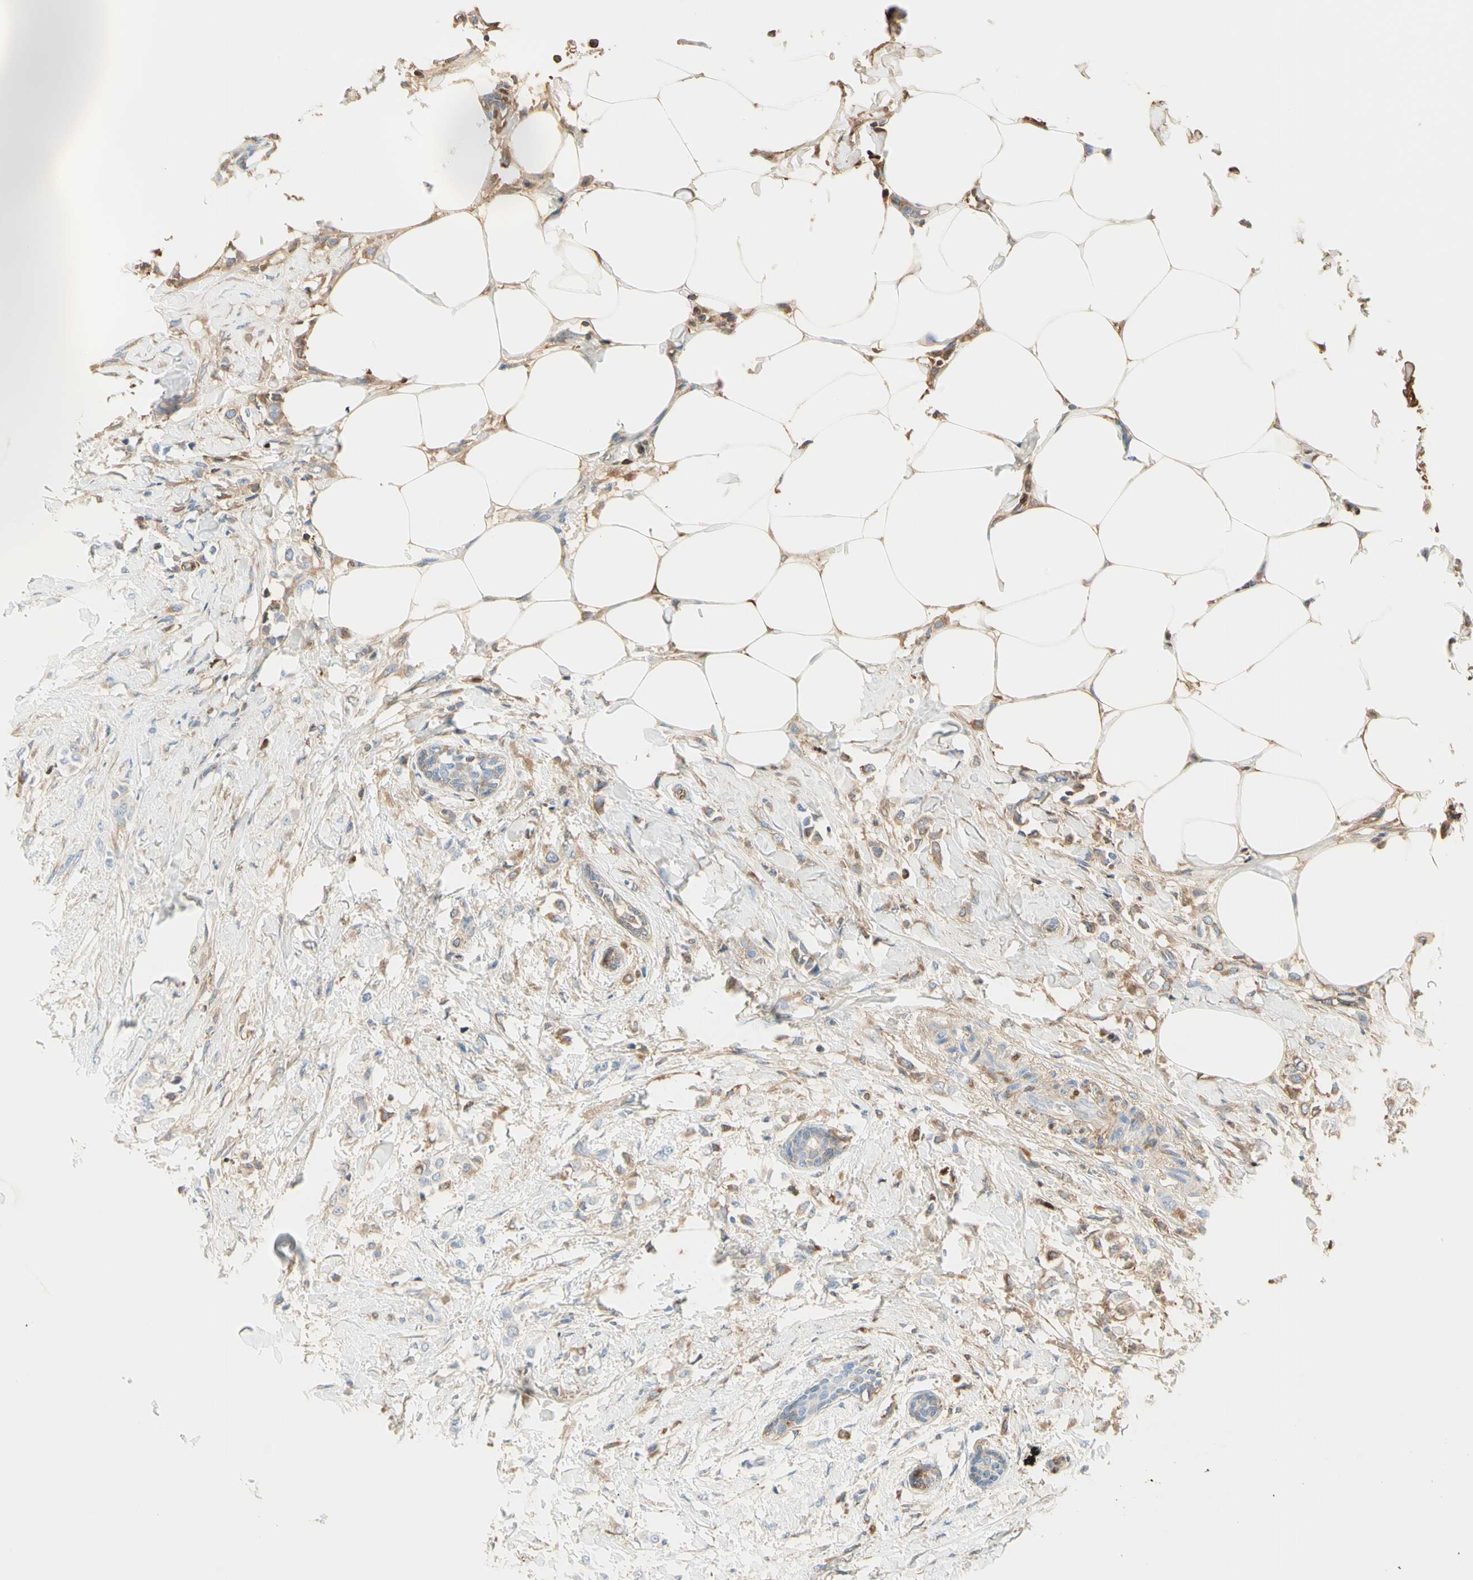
{"staining": {"intensity": "weak", "quantity": "<25%", "location": "cytoplasmic/membranous"}, "tissue": "breast cancer", "cell_type": "Tumor cells", "image_type": "cancer", "snomed": [{"axis": "morphology", "description": "Lobular carcinoma, in situ"}, {"axis": "morphology", "description": "Lobular carcinoma"}, {"axis": "topography", "description": "Breast"}], "caption": "Tumor cells show no significant protein staining in breast lobular carcinoma.", "gene": "LAMB3", "patient": {"sex": "female", "age": 41}}